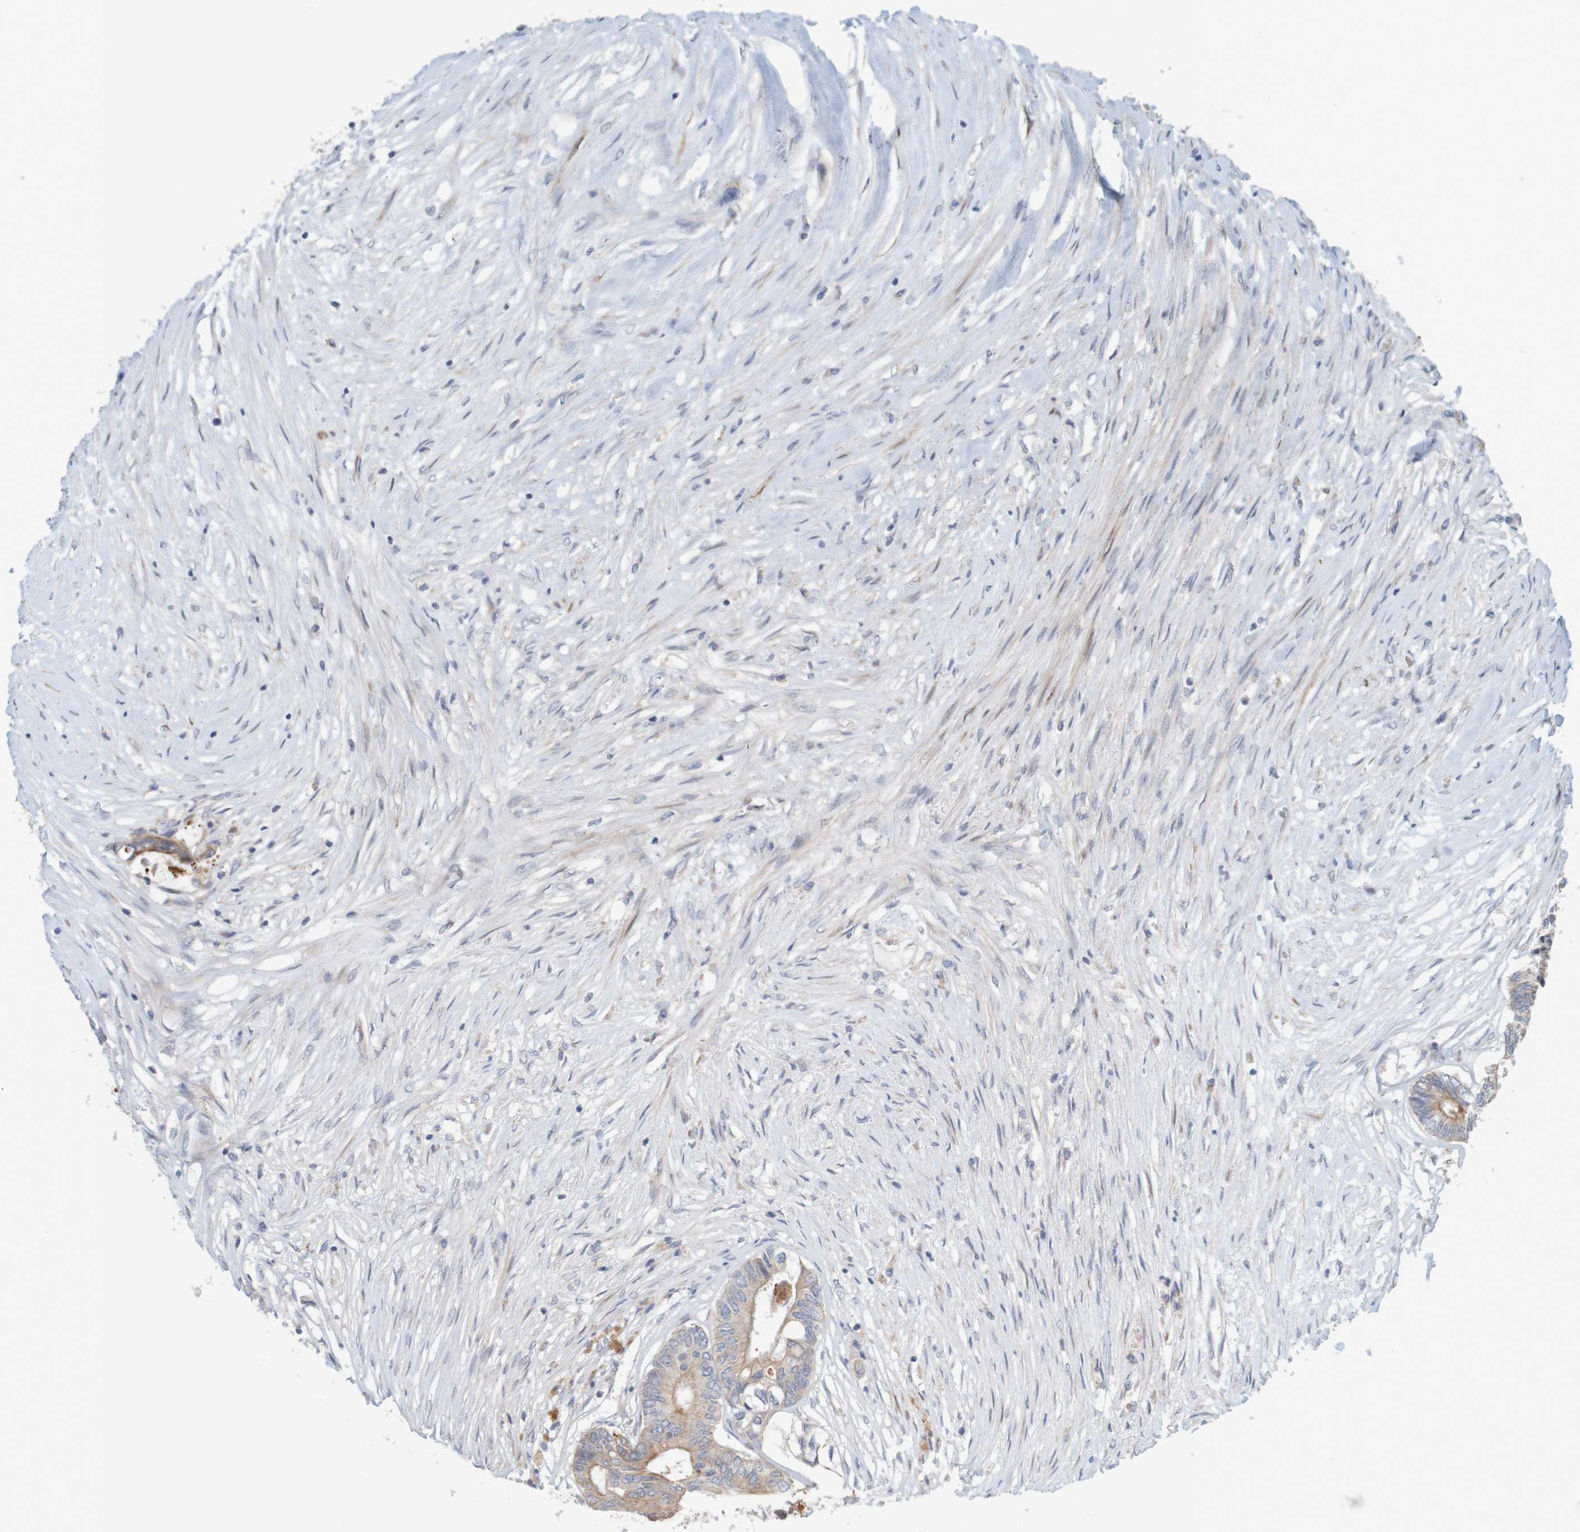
{"staining": {"intensity": "moderate", "quantity": ">75%", "location": "cytoplasmic/membranous"}, "tissue": "colorectal cancer", "cell_type": "Tumor cells", "image_type": "cancer", "snomed": [{"axis": "morphology", "description": "Adenocarcinoma, NOS"}, {"axis": "topography", "description": "Rectum"}], "caption": "The histopathology image reveals immunohistochemical staining of colorectal adenocarcinoma. There is moderate cytoplasmic/membranous positivity is present in about >75% of tumor cells.", "gene": "KRT23", "patient": {"sex": "male", "age": 63}}